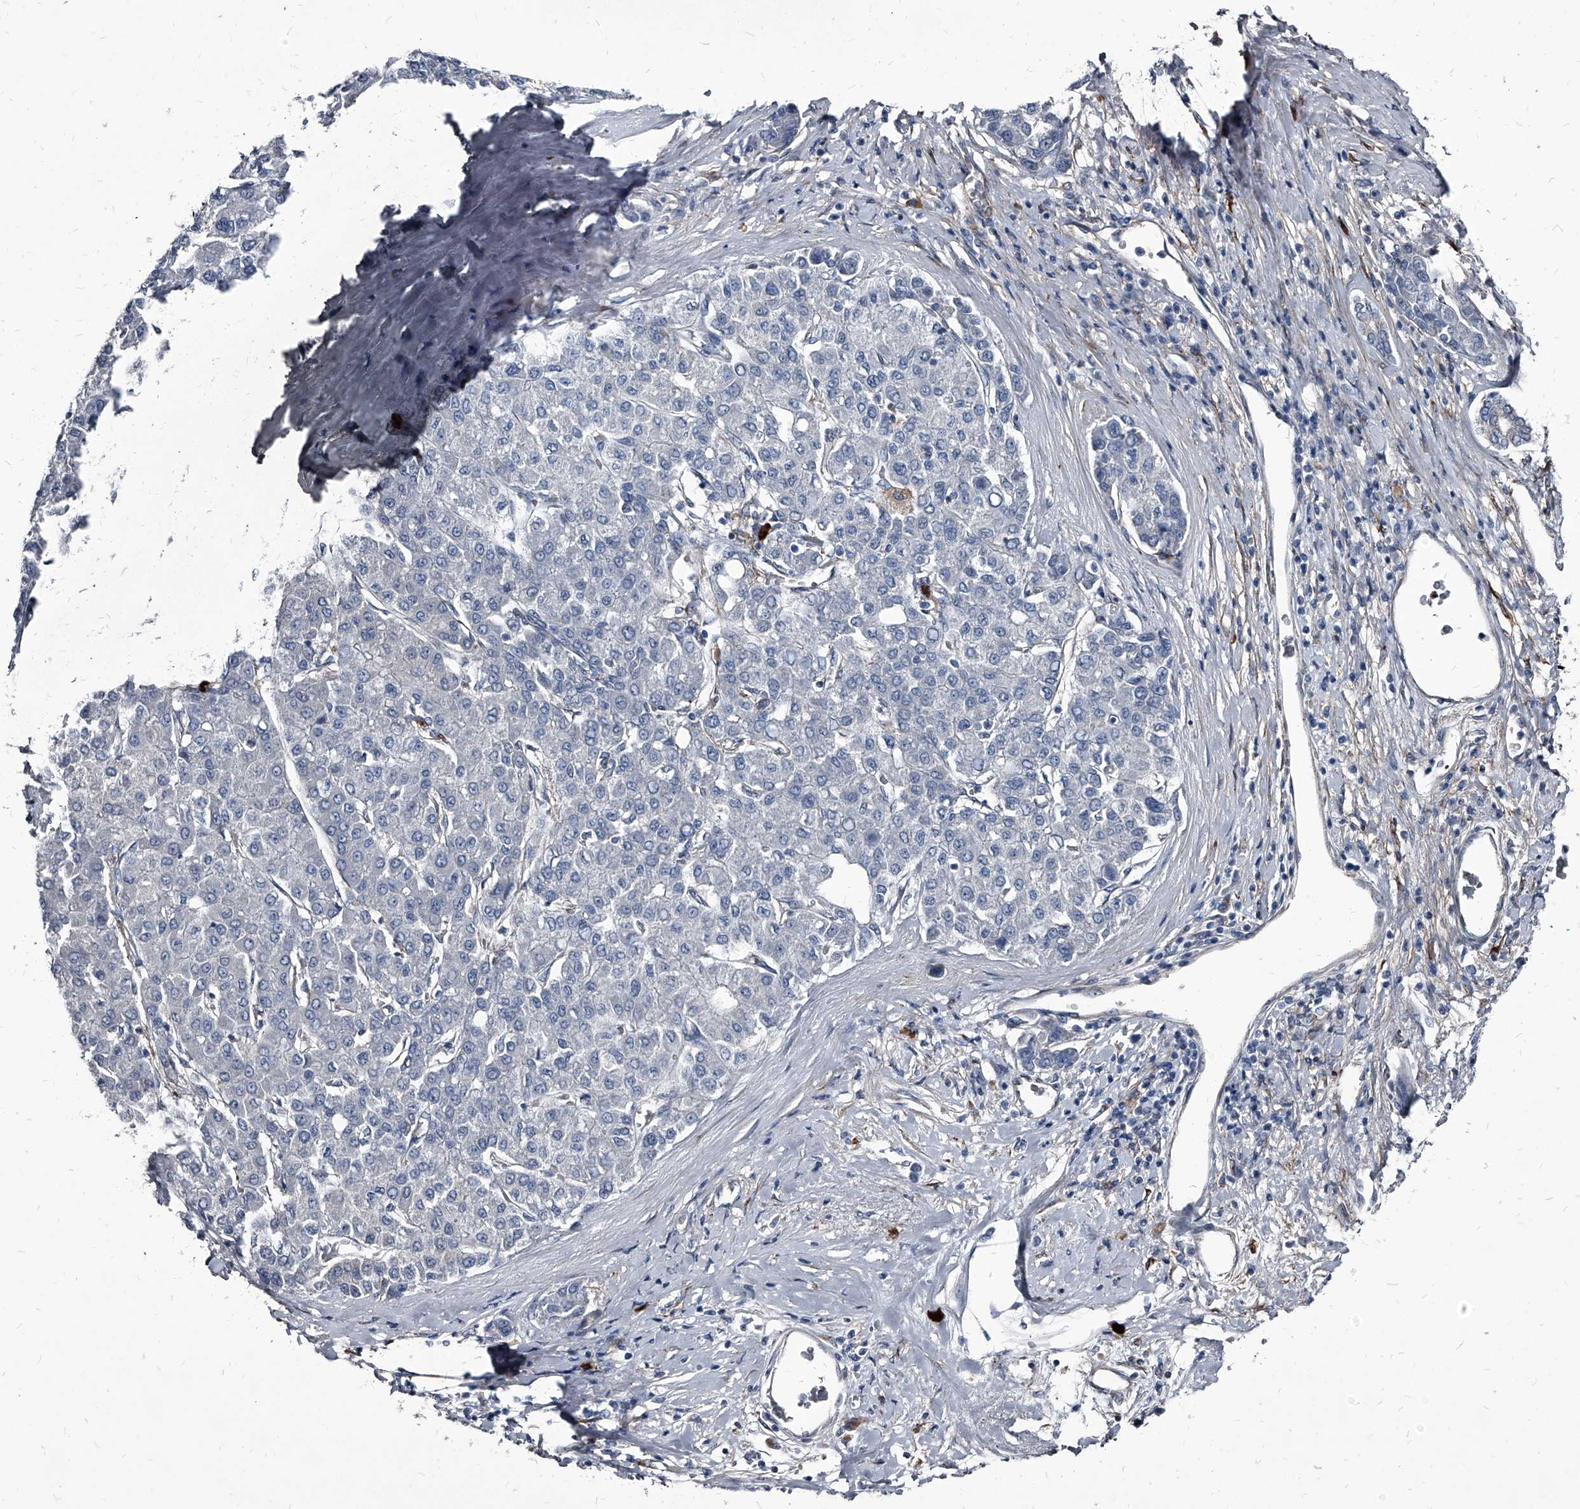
{"staining": {"intensity": "negative", "quantity": "none", "location": "none"}, "tissue": "liver cancer", "cell_type": "Tumor cells", "image_type": "cancer", "snomed": [{"axis": "morphology", "description": "Carcinoma, Hepatocellular, NOS"}, {"axis": "topography", "description": "Liver"}], "caption": "DAB (3,3'-diaminobenzidine) immunohistochemical staining of human hepatocellular carcinoma (liver) reveals no significant expression in tumor cells.", "gene": "PGLYRP3", "patient": {"sex": "male", "age": 65}}